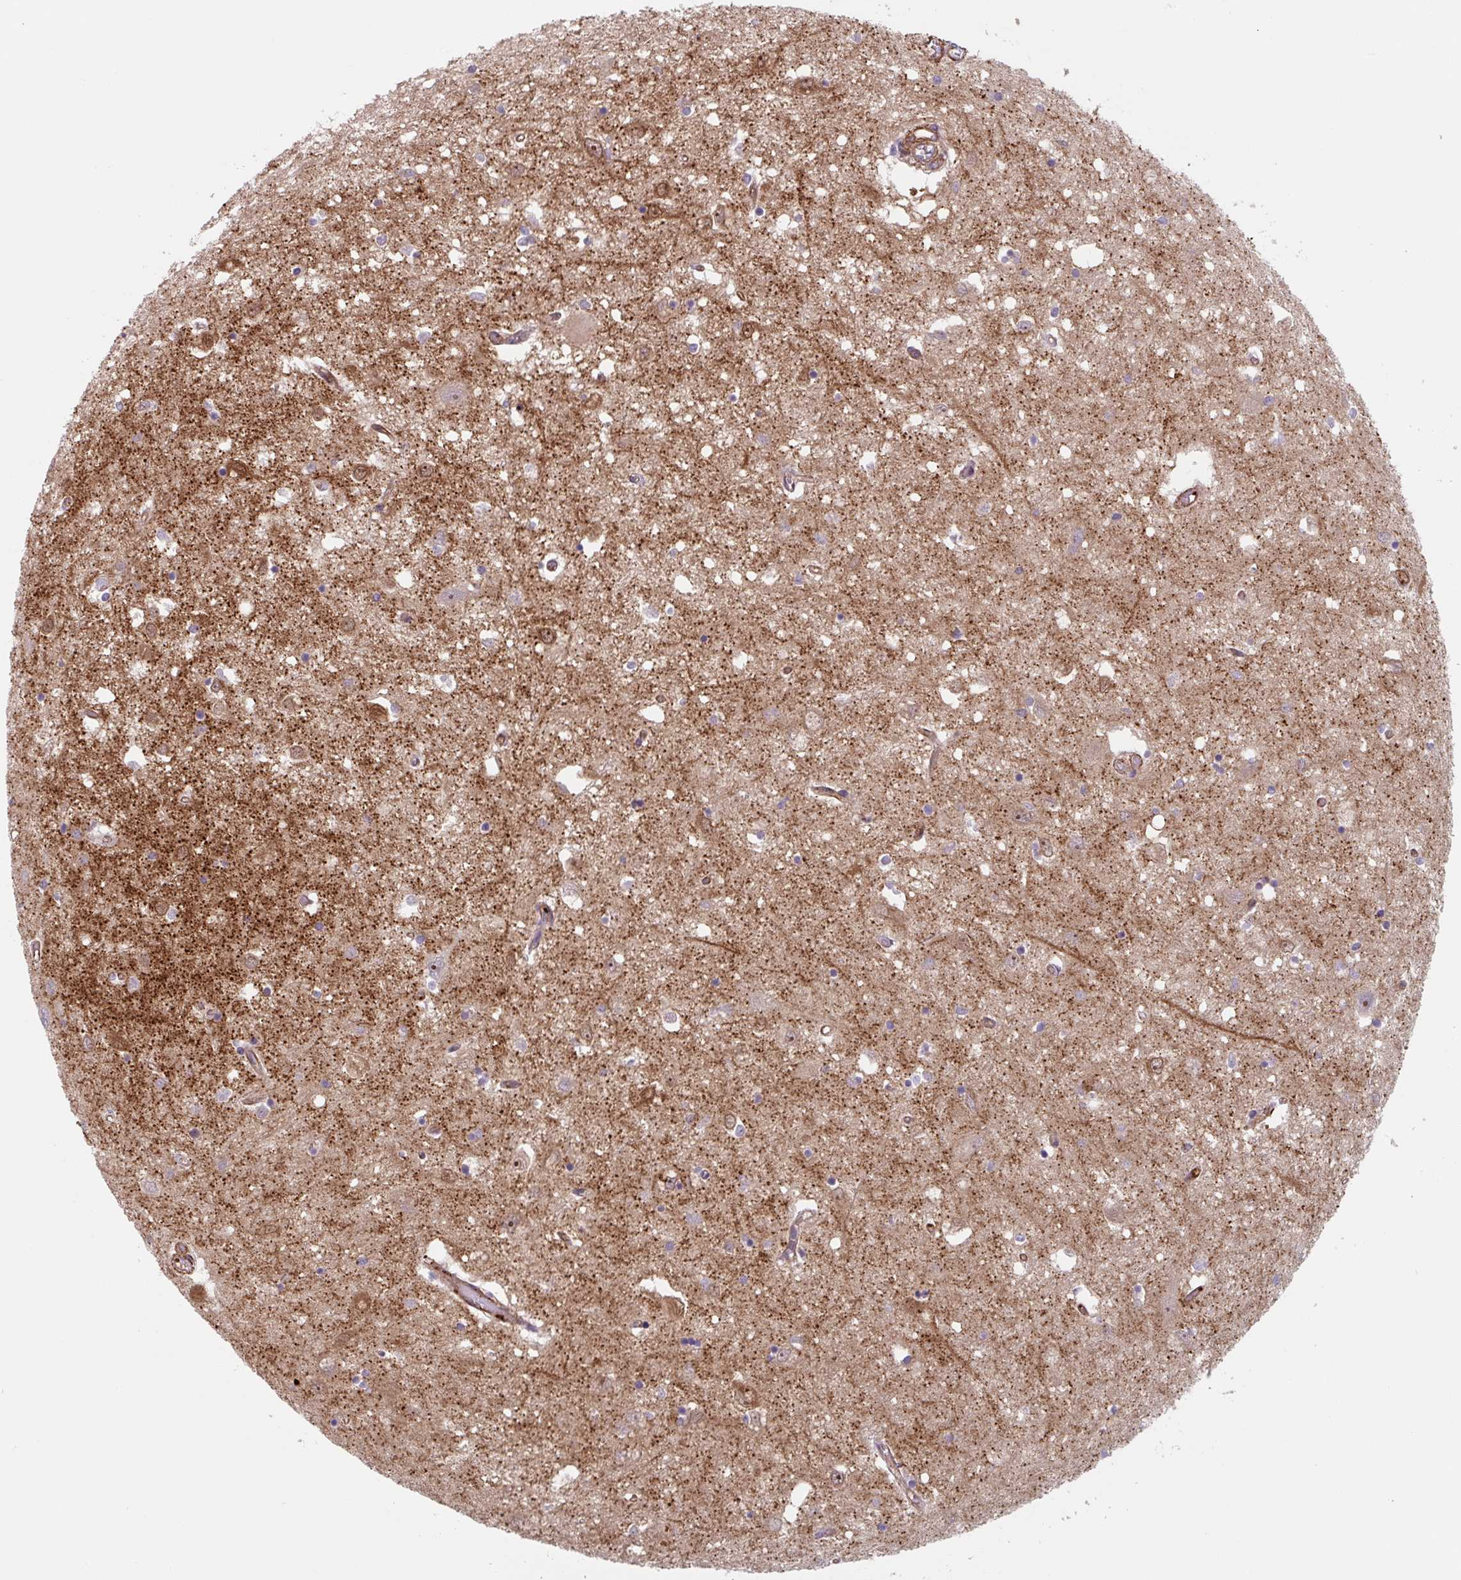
{"staining": {"intensity": "moderate", "quantity": ">75%", "location": "cytoplasmic/membranous,nuclear"}, "tissue": "caudate", "cell_type": "Glial cells", "image_type": "normal", "snomed": [{"axis": "morphology", "description": "Normal tissue, NOS"}, {"axis": "topography", "description": "Lateral ventricle wall"}], "caption": "Immunohistochemical staining of benign caudate shows medium levels of moderate cytoplasmic/membranous,nuclear expression in approximately >75% of glial cells.", "gene": "DHFR2", "patient": {"sex": "male", "age": 70}}